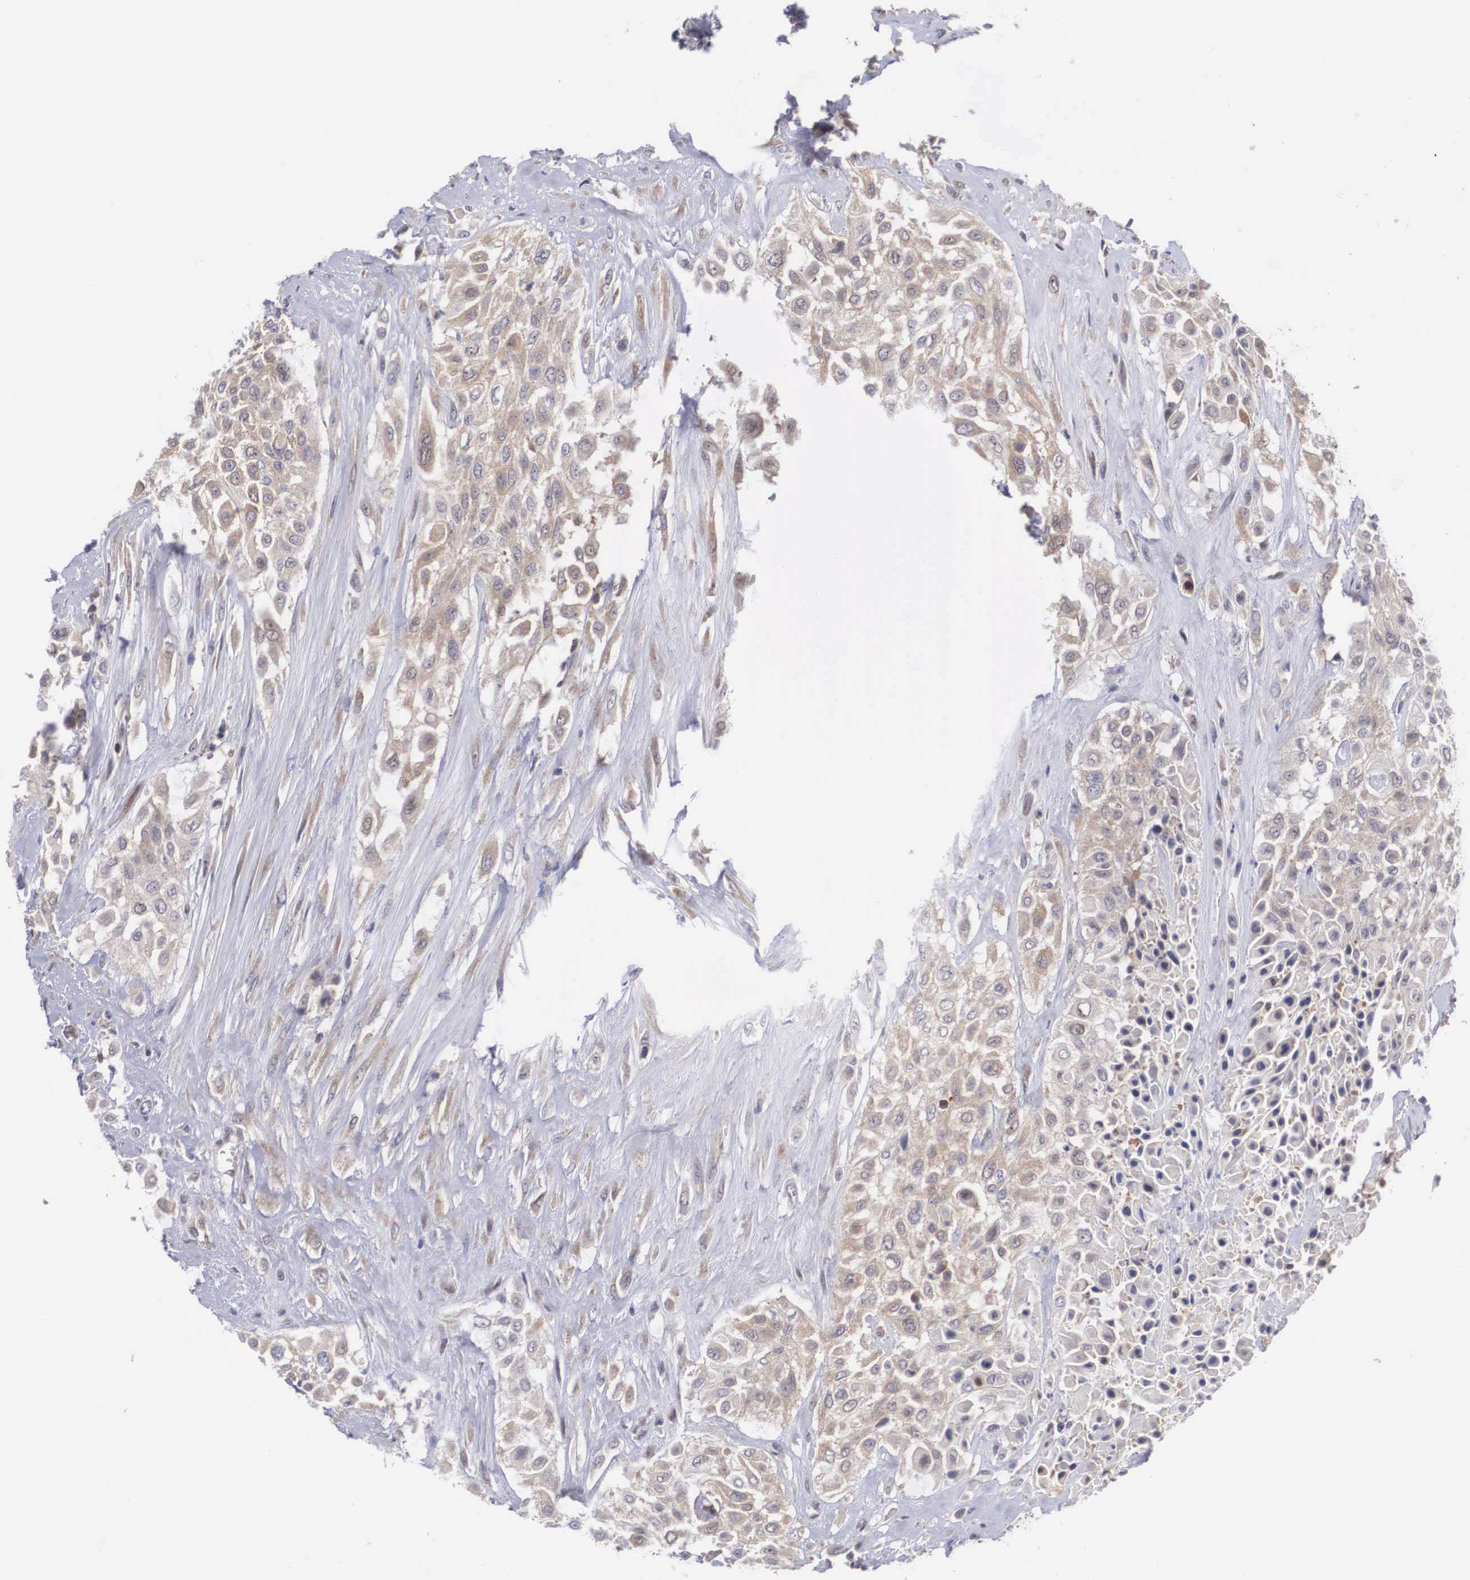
{"staining": {"intensity": "weak", "quantity": ">75%", "location": "cytoplasmic/membranous"}, "tissue": "urothelial cancer", "cell_type": "Tumor cells", "image_type": "cancer", "snomed": [{"axis": "morphology", "description": "Urothelial carcinoma, High grade"}, {"axis": "topography", "description": "Urinary bladder"}], "caption": "This micrograph displays IHC staining of human urothelial cancer, with low weak cytoplasmic/membranous positivity in about >75% of tumor cells.", "gene": "ADSL", "patient": {"sex": "male", "age": 57}}